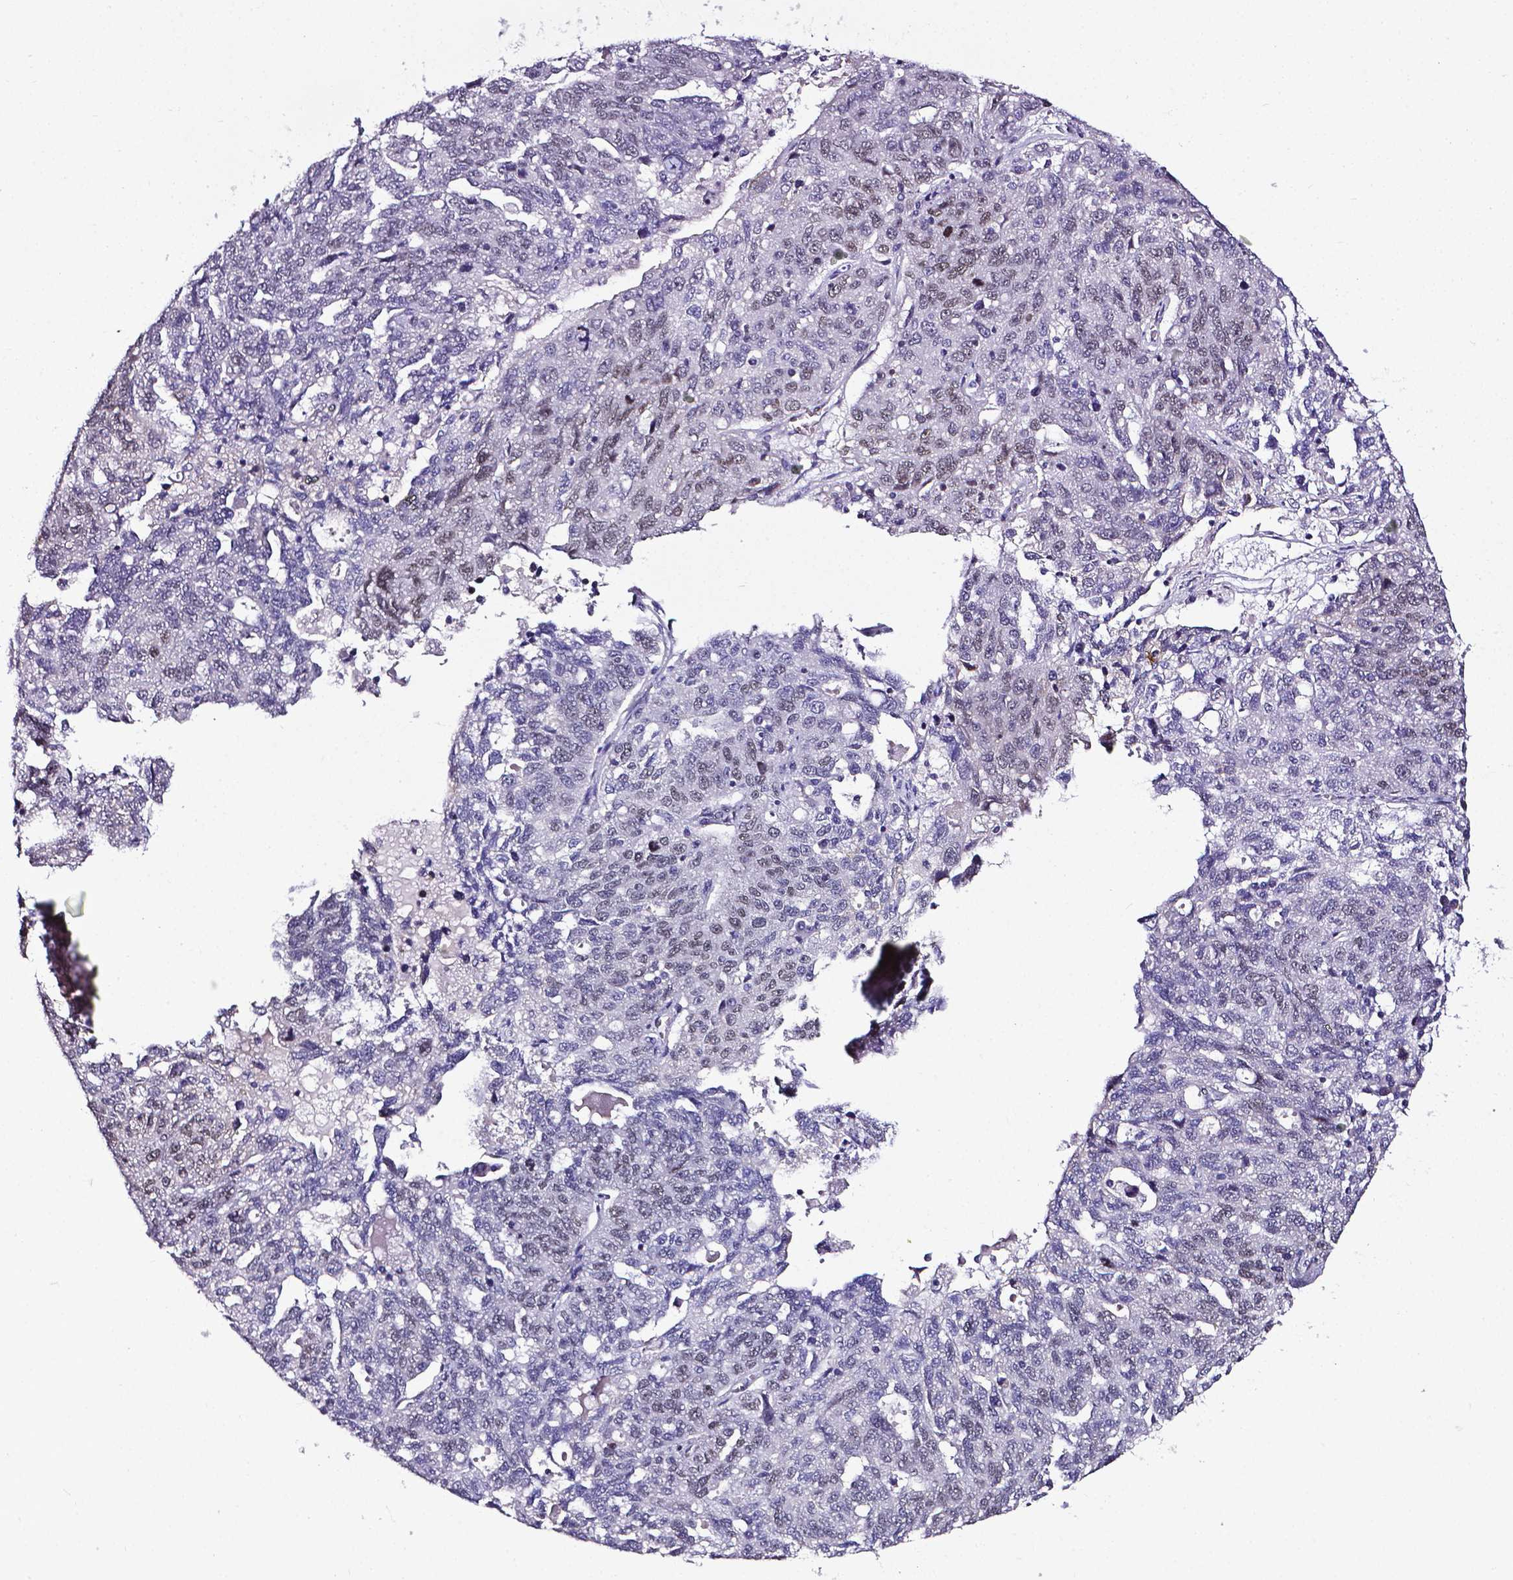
{"staining": {"intensity": "weak", "quantity": "<25%", "location": "nuclear"}, "tissue": "ovarian cancer", "cell_type": "Tumor cells", "image_type": "cancer", "snomed": [{"axis": "morphology", "description": "Cystadenocarcinoma, serous, NOS"}, {"axis": "topography", "description": "Ovary"}], "caption": "DAB (3,3'-diaminobenzidine) immunohistochemical staining of ovarian cancer (serous cystadenocarcinoma) displays no significant positivity in tumor cells. (DAB (3,3'-diaminobenzidine) immunohistochemistry (IHC) with hematoxylin counter stain).", "gene": "PTGER3", "patient": {"sex": "female", "age": 71}}